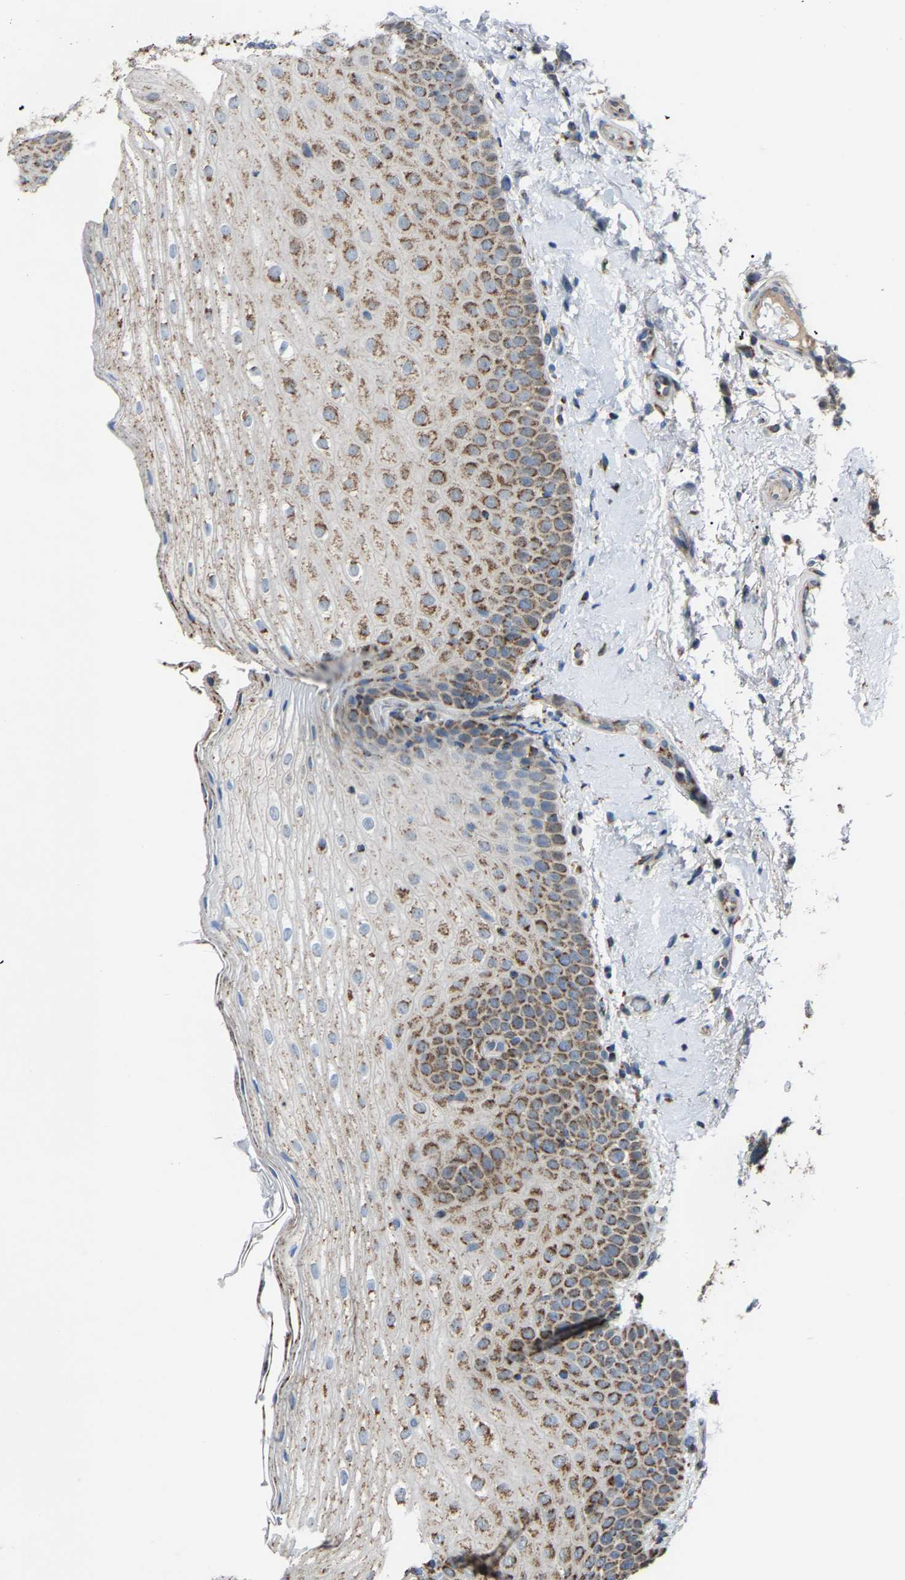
{"staining": {"intensity": "moderate", "quantity": ">75%", "location": "cytoplasmic/membranous"}, "tissue": "oral mucosa", "cell_type": "Squamous epithelial cells", "image_type": "normal", "snomed": [{"axis": "morphology", "description": "Normal tissue, NOS"}, {"axis": "topography", "description": "Skin"}, {"axis": "topography", "description": "Oral tissue"}], "caption": "The histopathology image reveals staining of benign oral mucosa, revealing moderate cytoplasmic/membranous protein expression (brown color) within squamous epithelial cells.", "gene": "CANT1", "patient": {"sex": "male", "age": 84}}